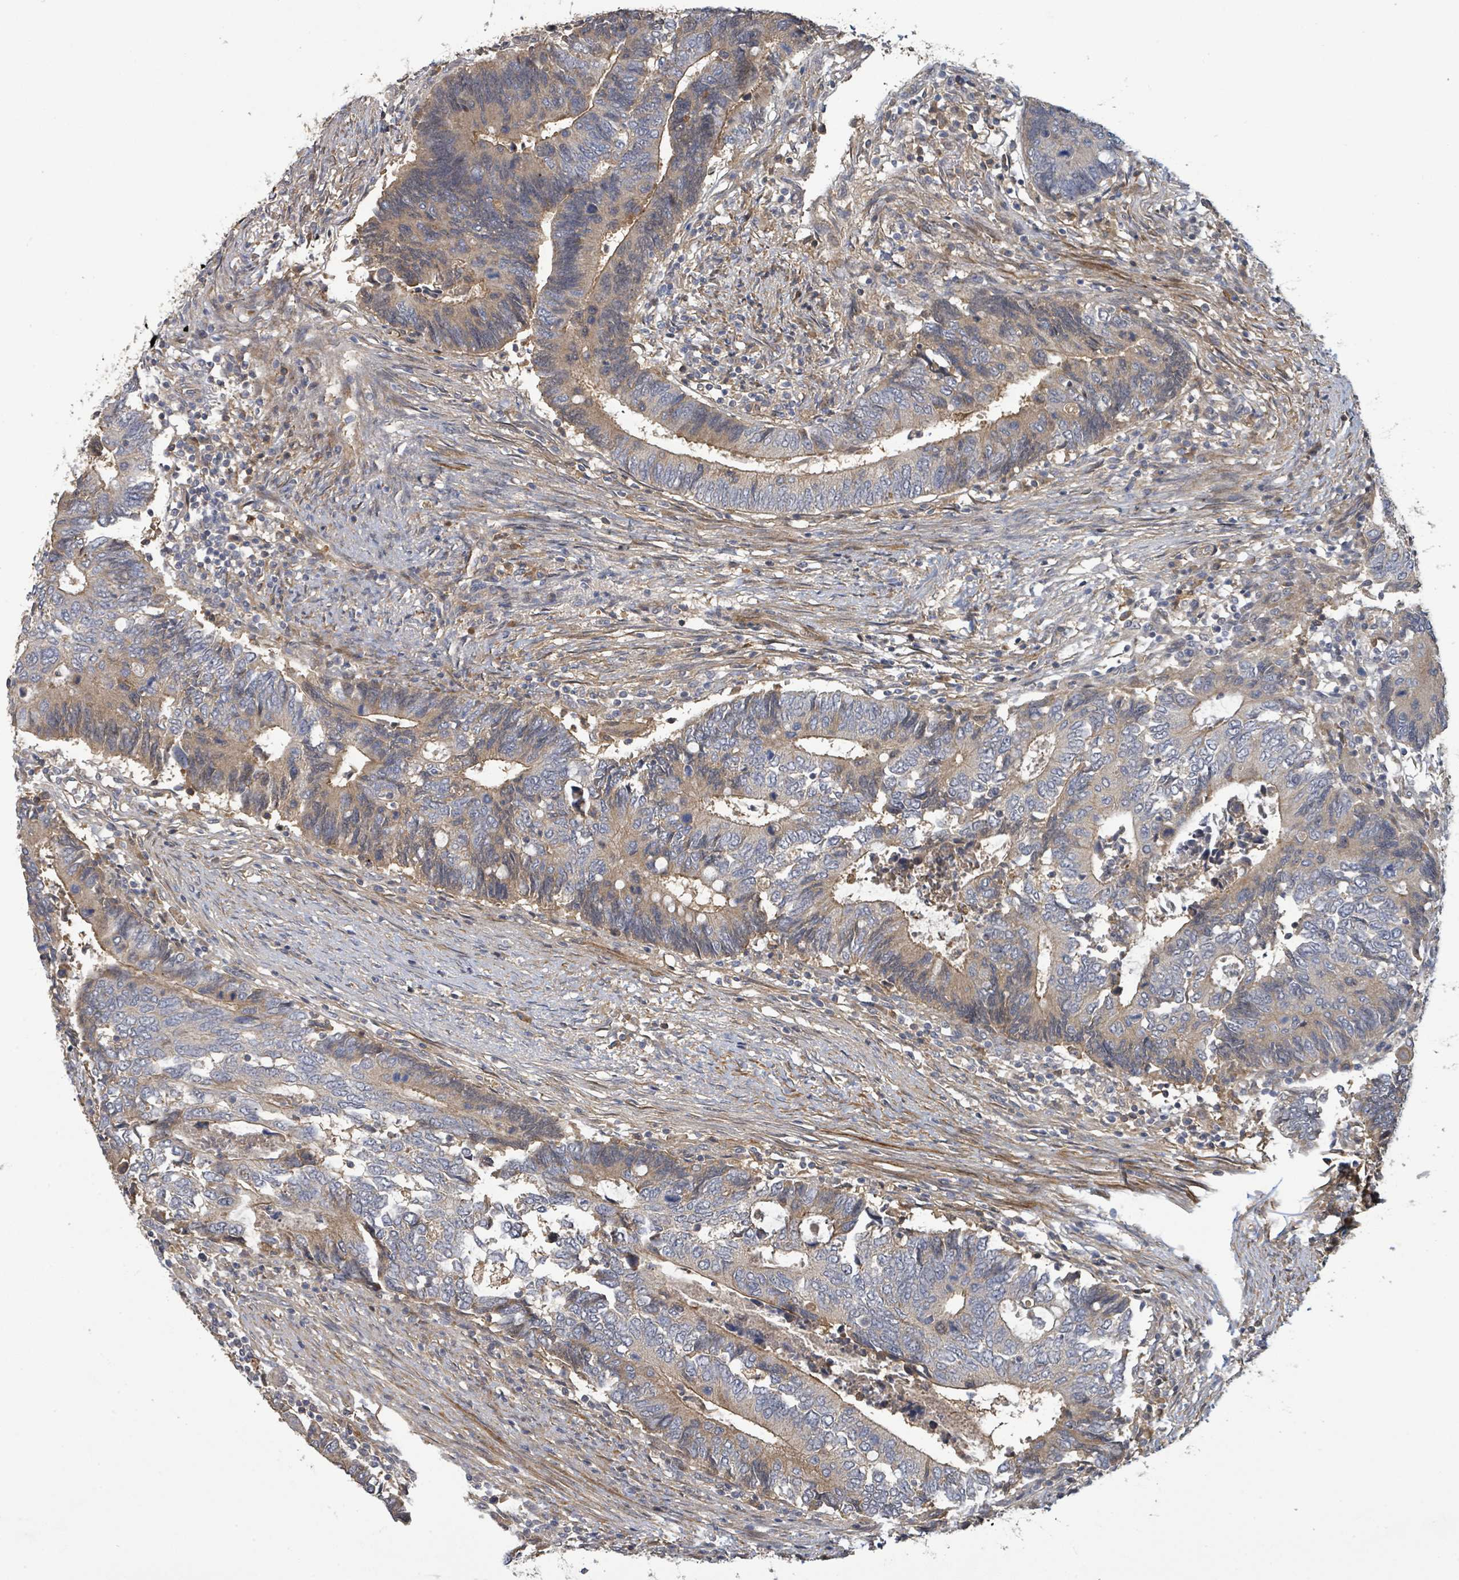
{"staining": {"intensity": "weak", "quantity": "25%-75%", "location": "cytoplasmic/membranous"}, "tissue": "colorectal cancer", "cell_type": "Tumor cells", "image_type": "cancer", "snomed": [{"axis": "morphology", "description": "Adenocarcinoma, NOS"}, {"axis": "topography", "description": "Colon"}], "caption": "A photomicrograph showing weak cytoplasmic/membranous positivity in about 25%-75% of tumor cells in colorectal cancer (adenocarcinoma), as visualized by brown immunohistochemical staining.", "gene": "STARD4", "patient": {"sex": "male", "age": 87}}